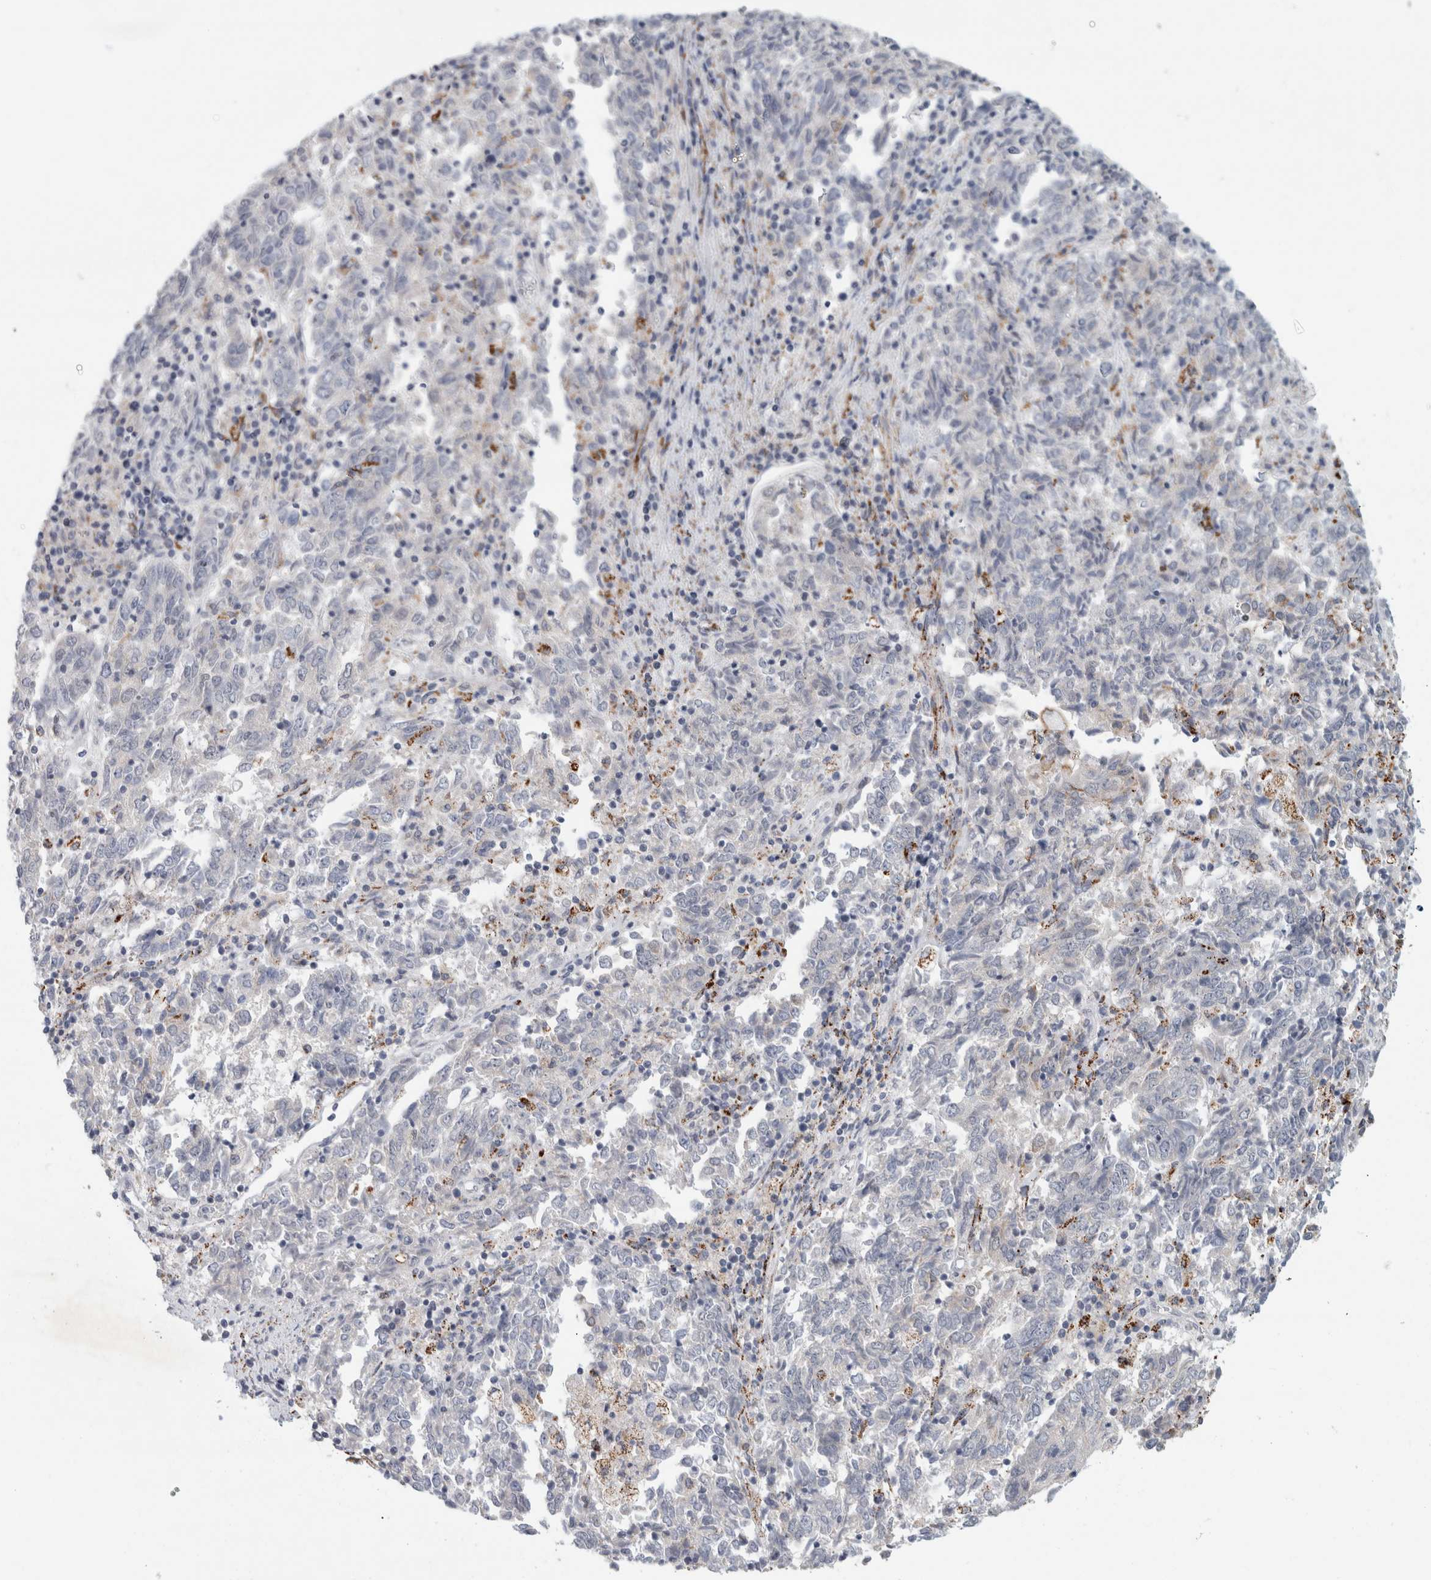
{"staining": {"intensity": "negative", "quantity": "none", "location": "none"}, "tissue": "endometrial cancer", "cell_type": "Tumor cells", "image_type": "cancer", "snomed": [{"axis": "morphology", "description": "Adenocarcinoma, NOS"}, {"axis": "topography", "description": "Endometrium"}], "caption": "Immunohistochemistry (IHC) image of neoplastic tissue: adenocarcinoma (endometrial) stained with DAB shows no significant protein staining in tumor cells.", "gene": "NIPA1", "patient": {"sex": "female", "age": 80}}